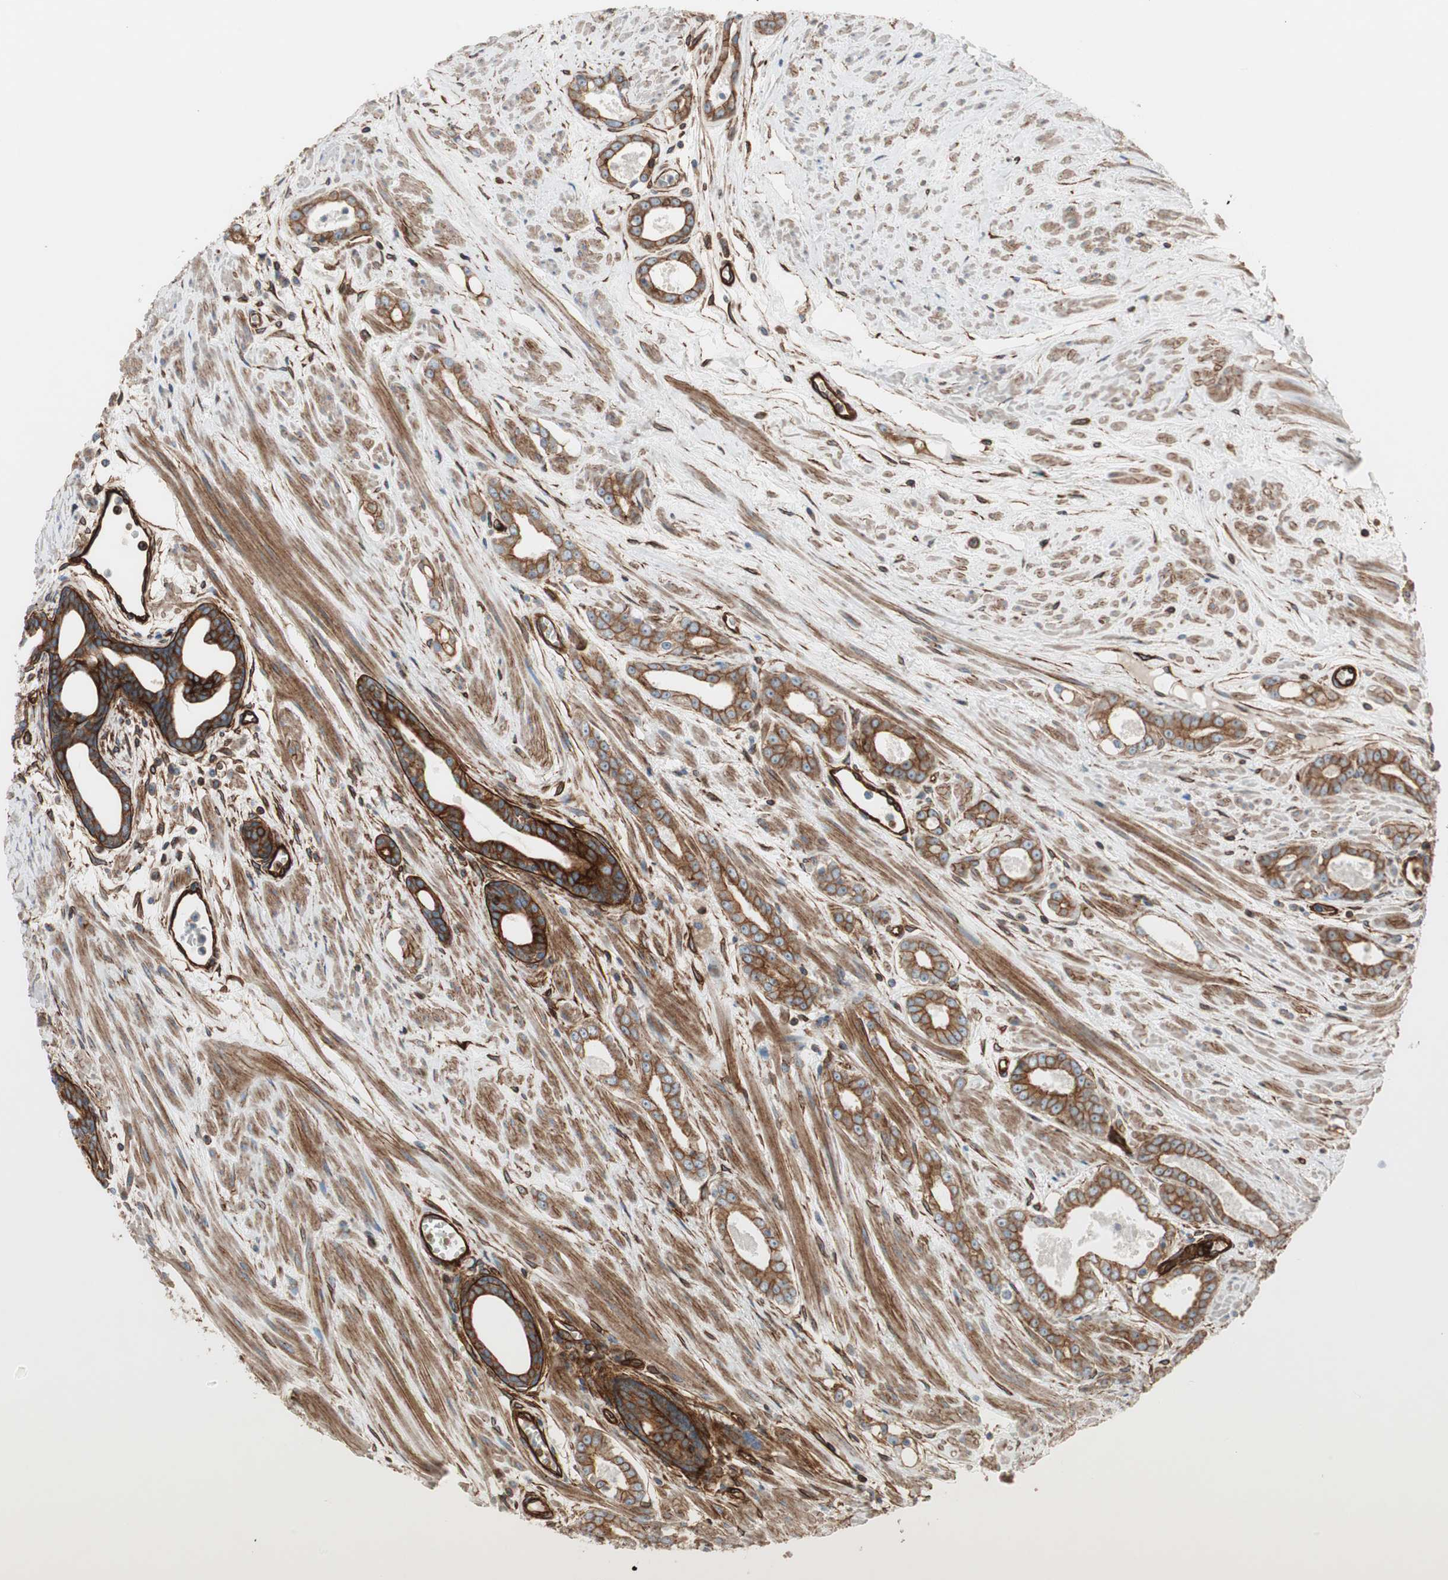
{"staining": {"intensity": "moderate", "quantity": ">75%", "location": "cytoplasmic/membranous"}, "tissue": "prostate cancer", "cell_type": "Tumor cells", "image_type": "cancer", "snomed": [{"axis": "morphology", "description": "Adenocarcinoma, Low grade"}, {"axis": "topography", "description": "Prostate"}], "caption": "Protein staining of prostate low-grade adenocarcinoma tissue displays moderate cytoplasmic/membranous positivity in approximately >75% of tumor cells.", "gene": "TCTA", "patient": {"sex": "male", "age": 57}}